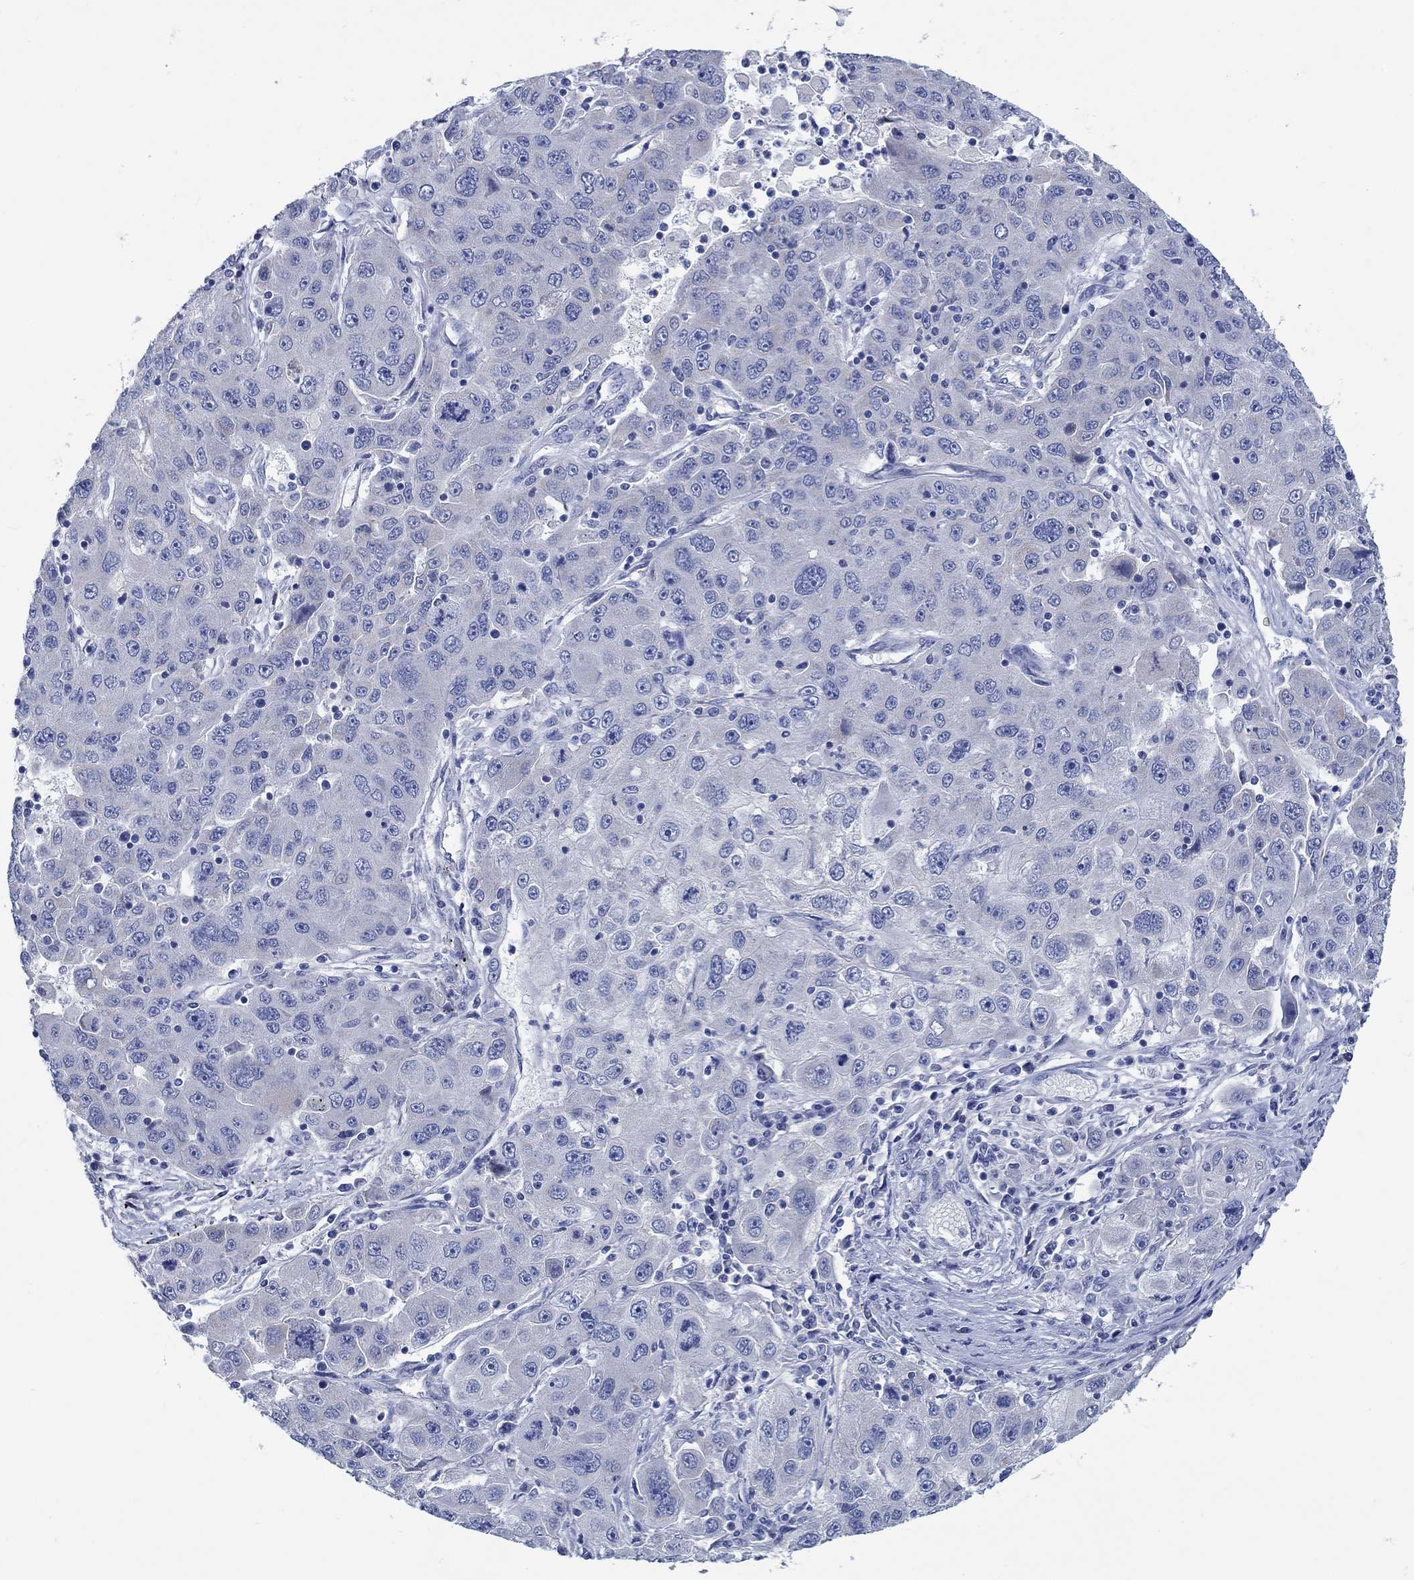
{"staining": {"intensity": "negative", "quantity": "none", "location": "none"}, "tissue": "stomach cancer", "cell_type": "Tumor cells", "image_type": "cancer", "snomed": [{"axis": "morphology", "description": "Adenocarcinoma, NOS"}, {"axis": "topography", "description": "Stomach"}], "caption": "IHC photomicrograph of neoplastic tissue: adenocarcinoma (stomach) stained with DAB exhibits no significant protein expression in tumor cells.", "gene": "TRIM16", "patient": {"sex": "male", "age": 56}}